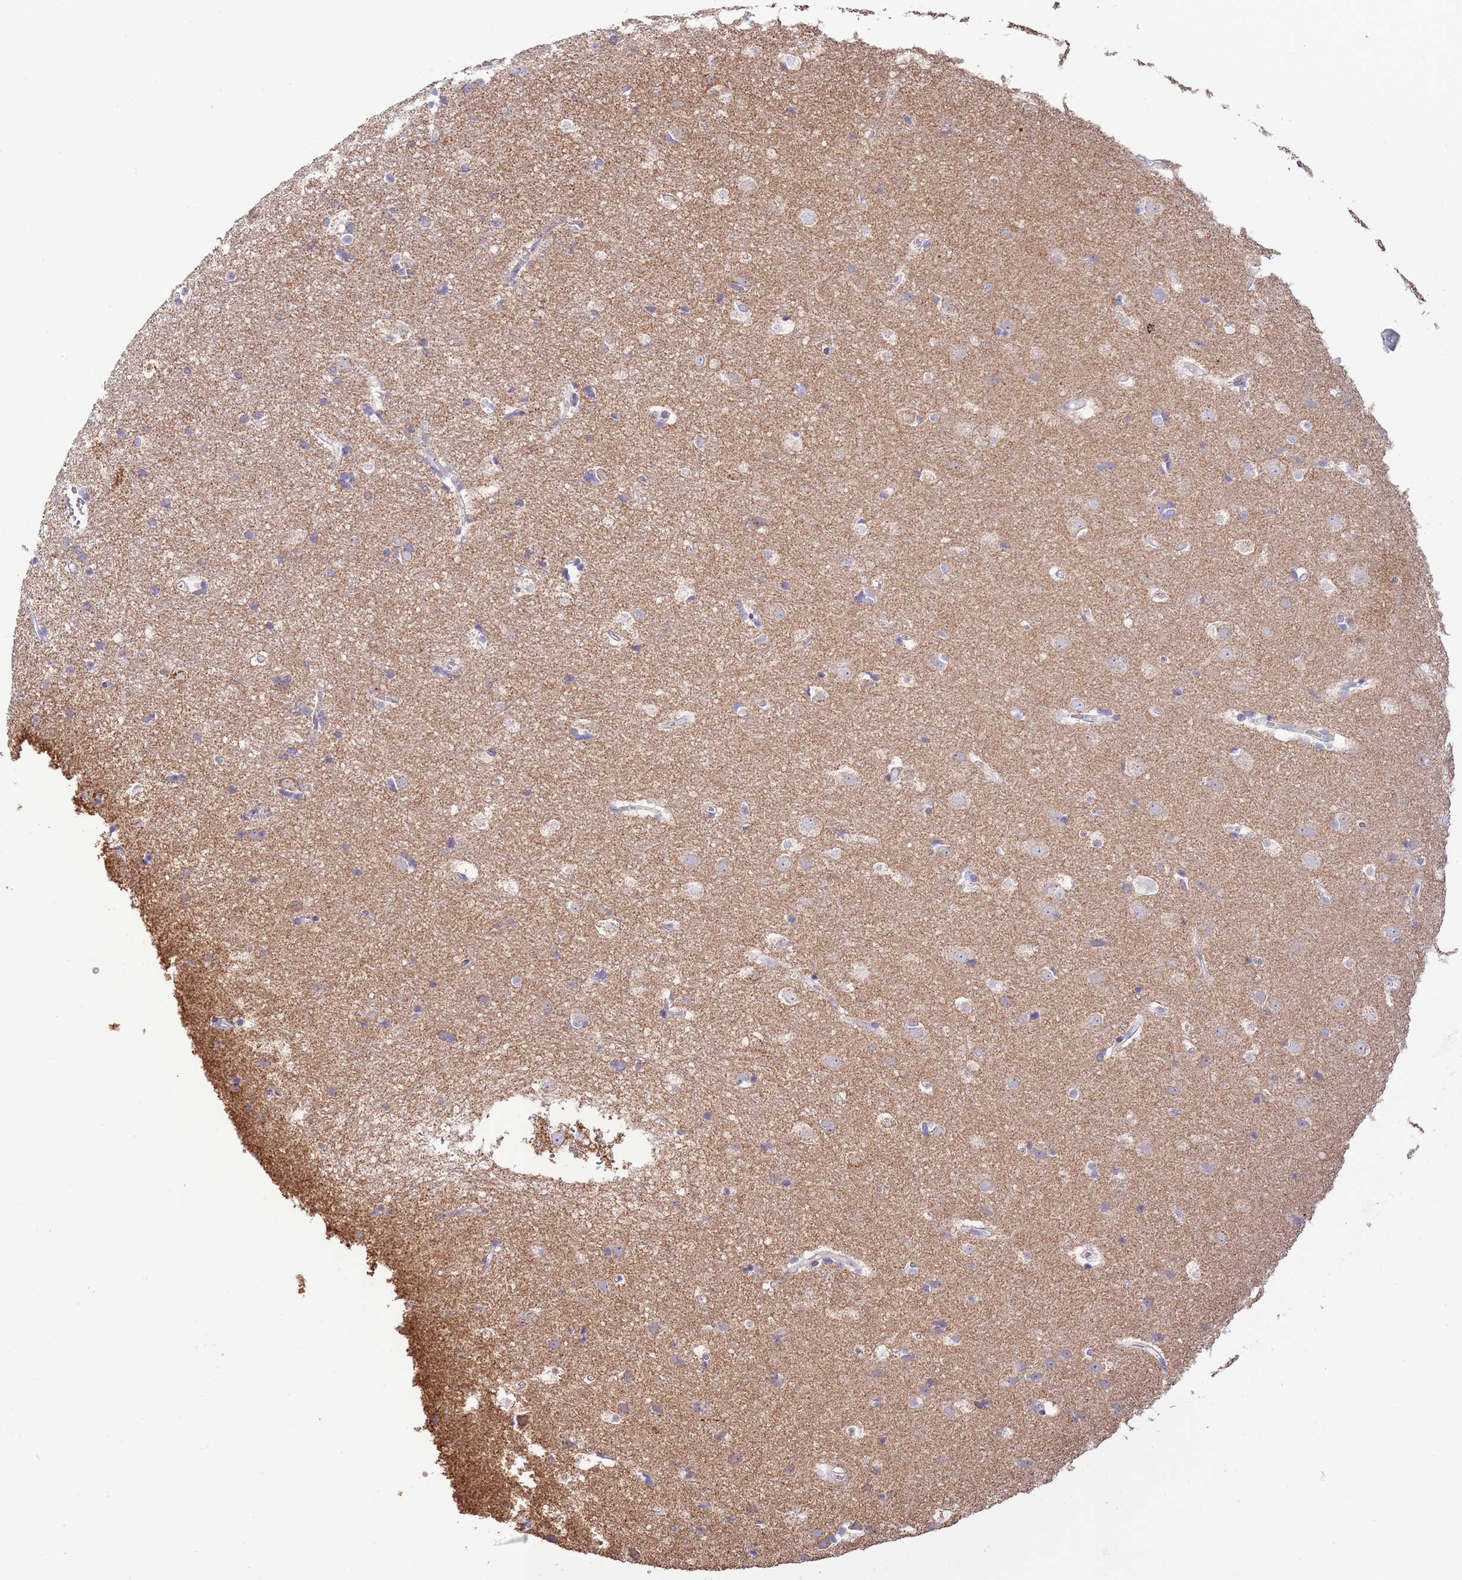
{"staining": {"intensity": "negative", "quantity": "none", "location": "none"}, "tissue": "cerebral cortex", "cell_type": "Endothelial cells", "image_type": "normal", "snomed": [{"axis": "morphology", "description": "Normal tissue, NOS"}, {"axis": "topography", "description": "Cerebral cortex"}], "caption": "The photomicrograph demonstrates no staining of endothelial cells in benign cerebral cortex.", "gene": "SLC23A1", "patient": {"sex": "male", "age": 54}}